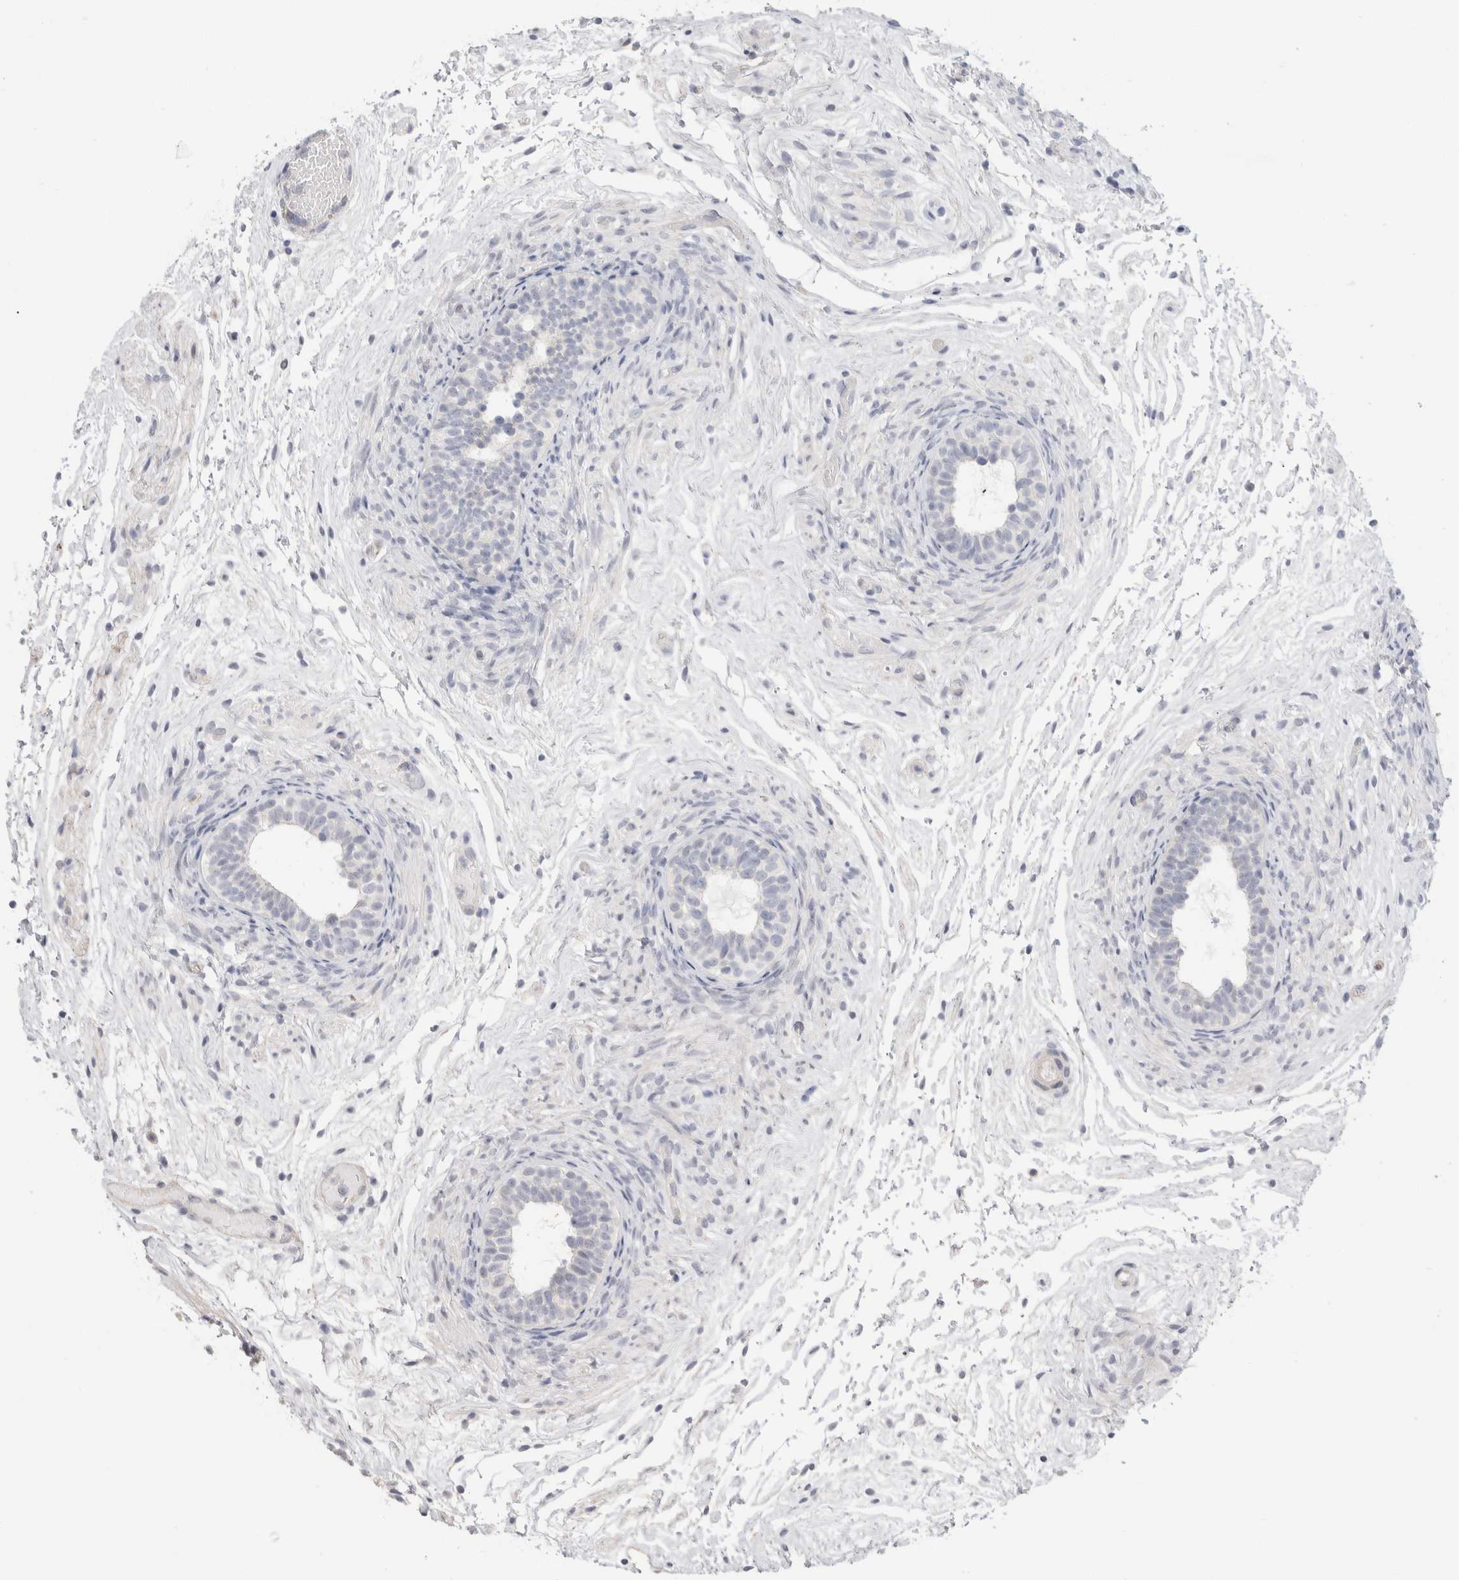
{"staining": {"intensity": "weak", "quantity": "<25%", "location": "cytoplasmic/membranous"}, "tissue": "epididymis", "cell_type": "Glandular cells", "image_type": "normal", "snomed": [{"axis": "morphology", "description": "Normal tissue, NOS"}, {"axis": "topography", "description": "Epididymis"}], "caption": "The image shows no significant staining in glandular cells of epididymis.", "gene": "AFP", "patient": {"sex": "male", "age": 5}}